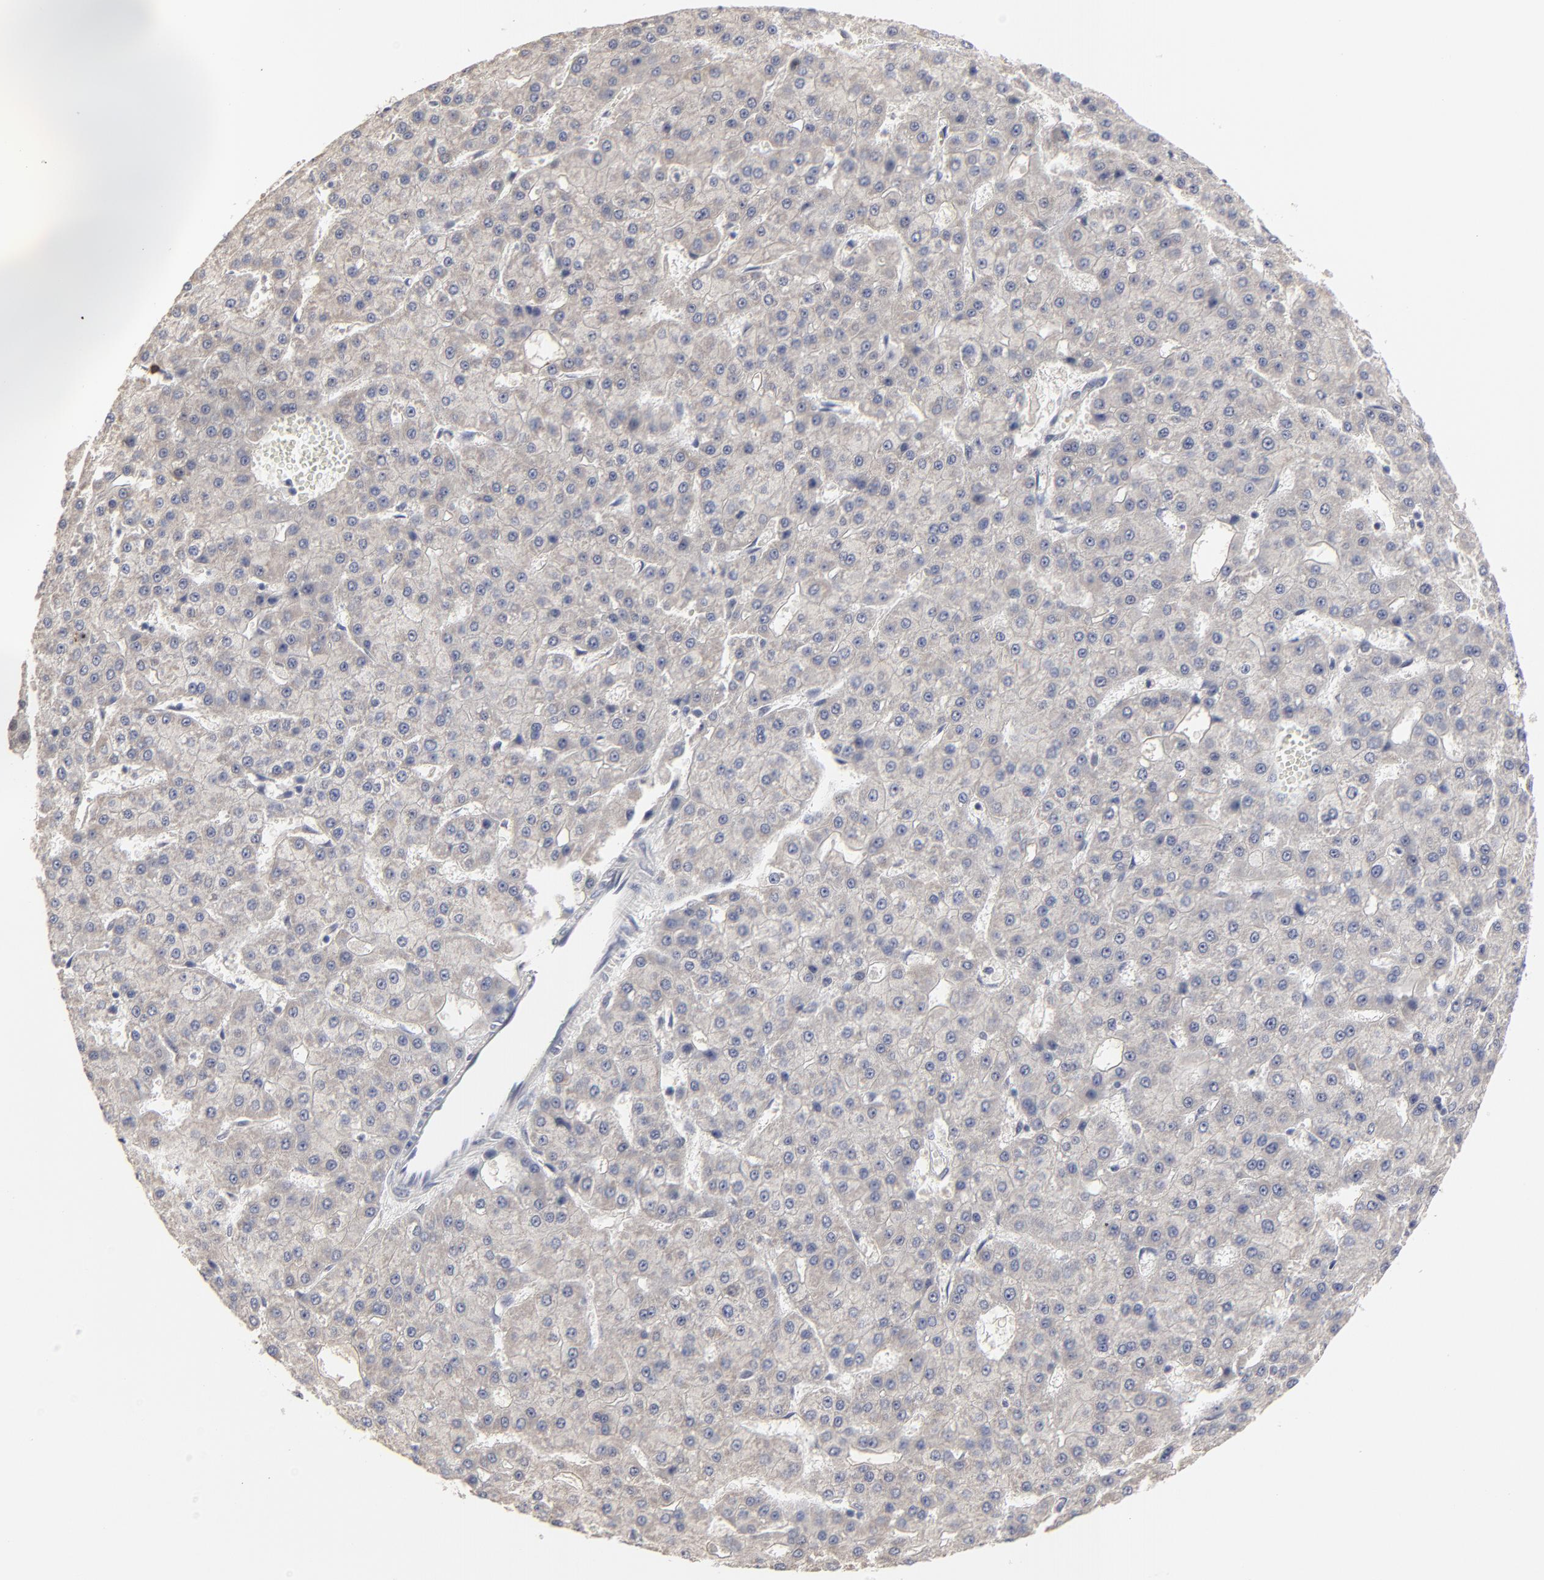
{"staining": {"intensity": "weak", "quantity": ">75%", "location": "cytoplasmic/membranous"}, "tissue": "liver cancer", "cell_type": "Tumor cells", "image_type": "cancer", "snomed": [{"axis": "morphology", "description": "Carcinoma, Hepatocellular, NOS"}, {"axis": "topography", "description": "Liver"}], "caption": "Protein staining of liver hepatocellular carcinoma tissue exhibits weak cytoplasmic/membranous positivity in about >75% of tumor cells.", "gene": "FAM199X", "patient": {"sex": "male", "age": 47}}